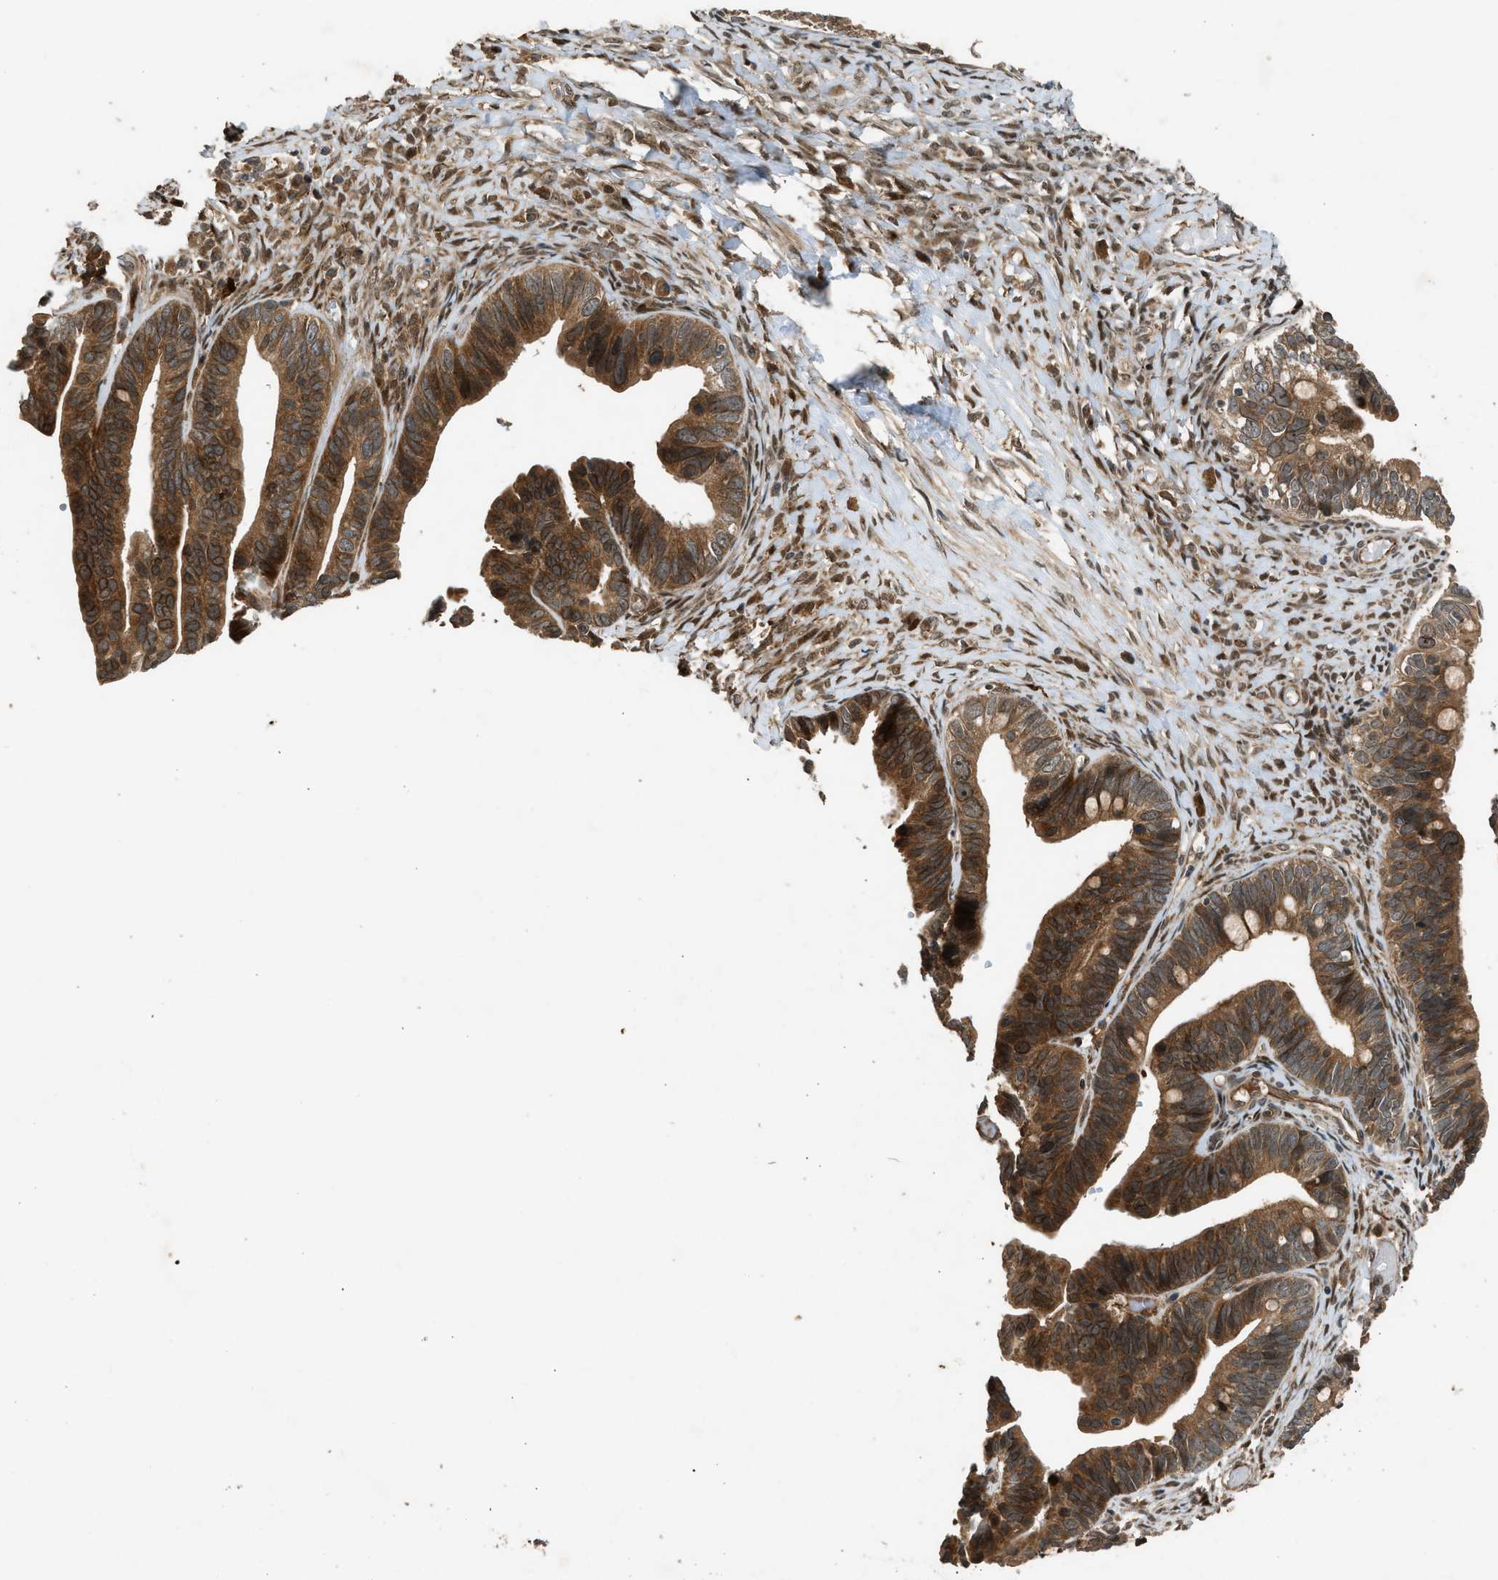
{"staining": {"intensity": "strong", "quantity": ">75%", "location": "cytoplasmic/membranous"}, "tissue": "ovarian cancer", "cell_type": "Tumor cells", "image_type": "cancer", "snomed": [{"axis": "morphology", "description": "Cystadenocarcinoma, serous, NOS"}, {"axis": "topography", "description": "Ovary"}], "caption": "Tumor cells exhibit high levels of strong cytoplasmic/membranous positivity in approximately >75% of cells in serous cystadenocarcinoma (ovarian). (brown staining indicates protein expression, while blue staining denotes nuclei).", "gene": "TXNL1", "patient": {"sex": "female", "age": 56}}